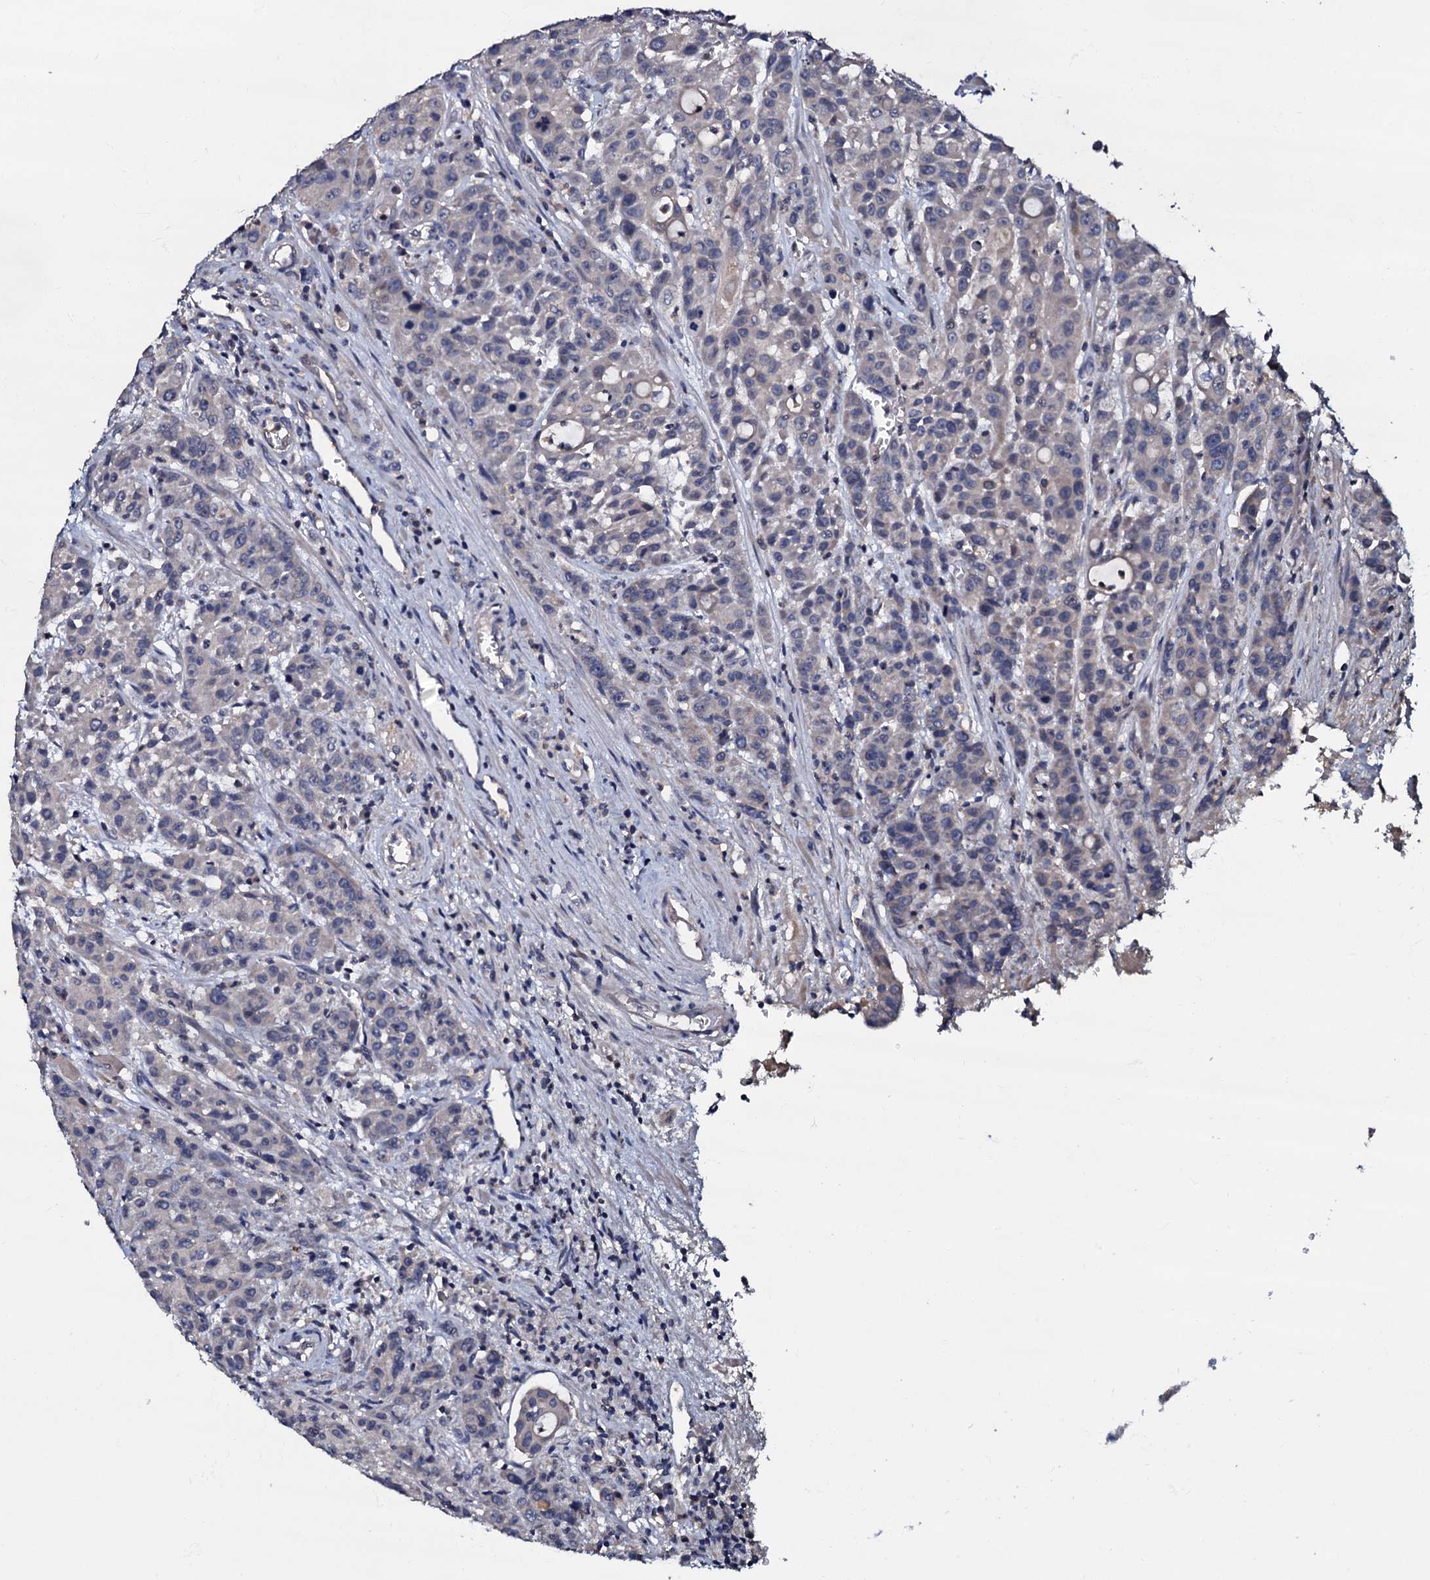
{"staining": {"intensity": "negative", "quantity": "none", "location": "none"}, "tissue": "colorectal cancer", "cell_type": "Tumor cells", "image_type": "cancer", "snomed": [{"axis": "morphology", "description": "Adenocarcinoma, NOS"}, {"axis": "topography", "description": "Colon"}], "caption": "IHC histopathology image of colorectal adenocarcinoma stained for a protein (brown), which exhibits no staining in tumor cells.", "gene": "CPNE2", "patient": {"sex": "male", "age": 62}}